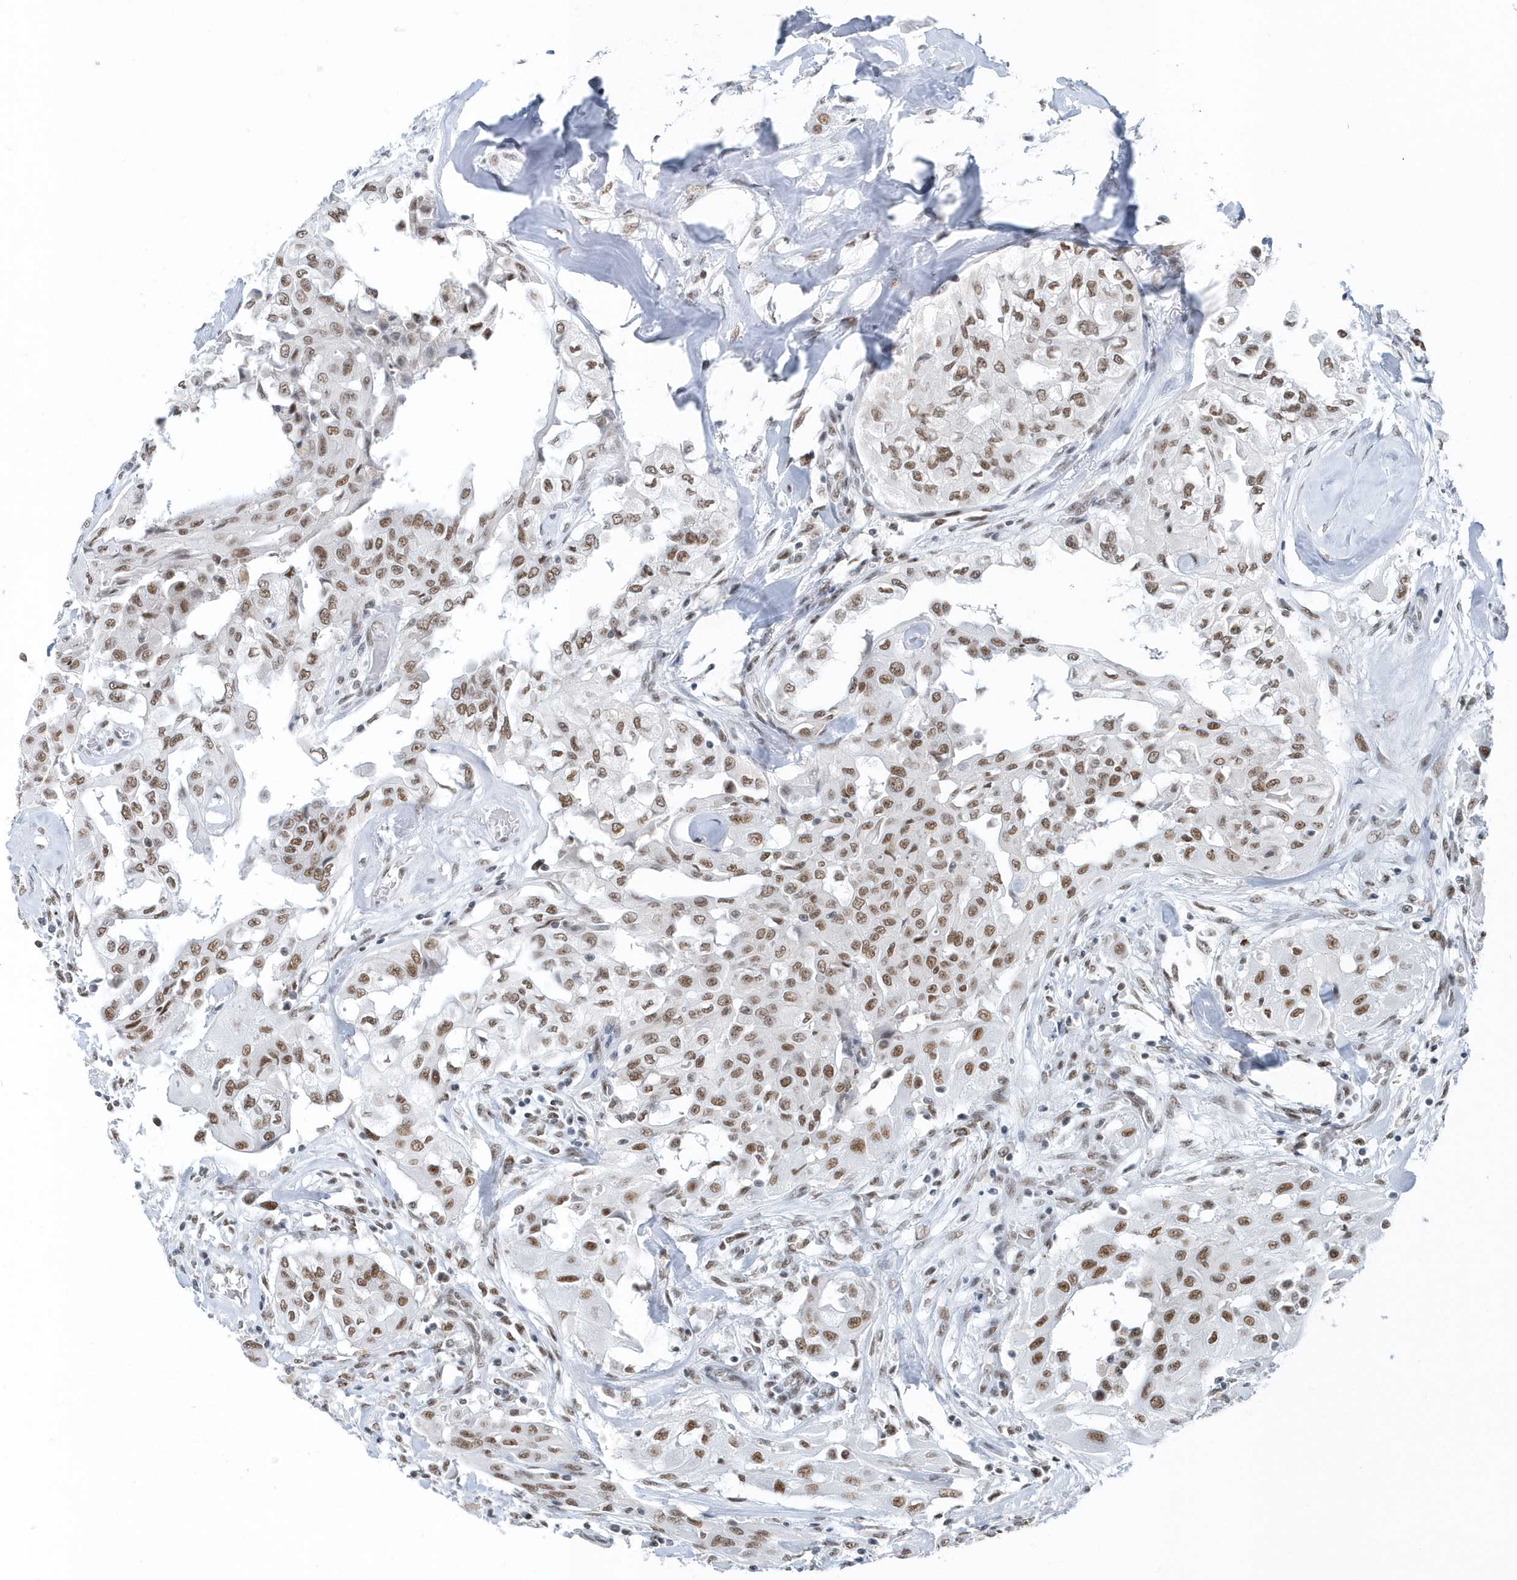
{"staining": {"intensity": "moderate", "quantity": ">75%", "location": "nuclear"}, "tissue": "thyroid cancer", "cell_type": "Tumor cells", "image_type": "cancer", "snomed": [{"axis": "morphology", "description": "Papillary adenocarcinoma, NOS"}, {"axis": "topography", "description": "Thyroid gland"}], "caption": "Approximately >75% of tumor cells in human thyroid cancer demonstrate moderate nuclear protein staining as visualized by brown immunohistochemical staining.", "gene": "FIP1L1", "patient": {"sex": "female", "age": 59}}